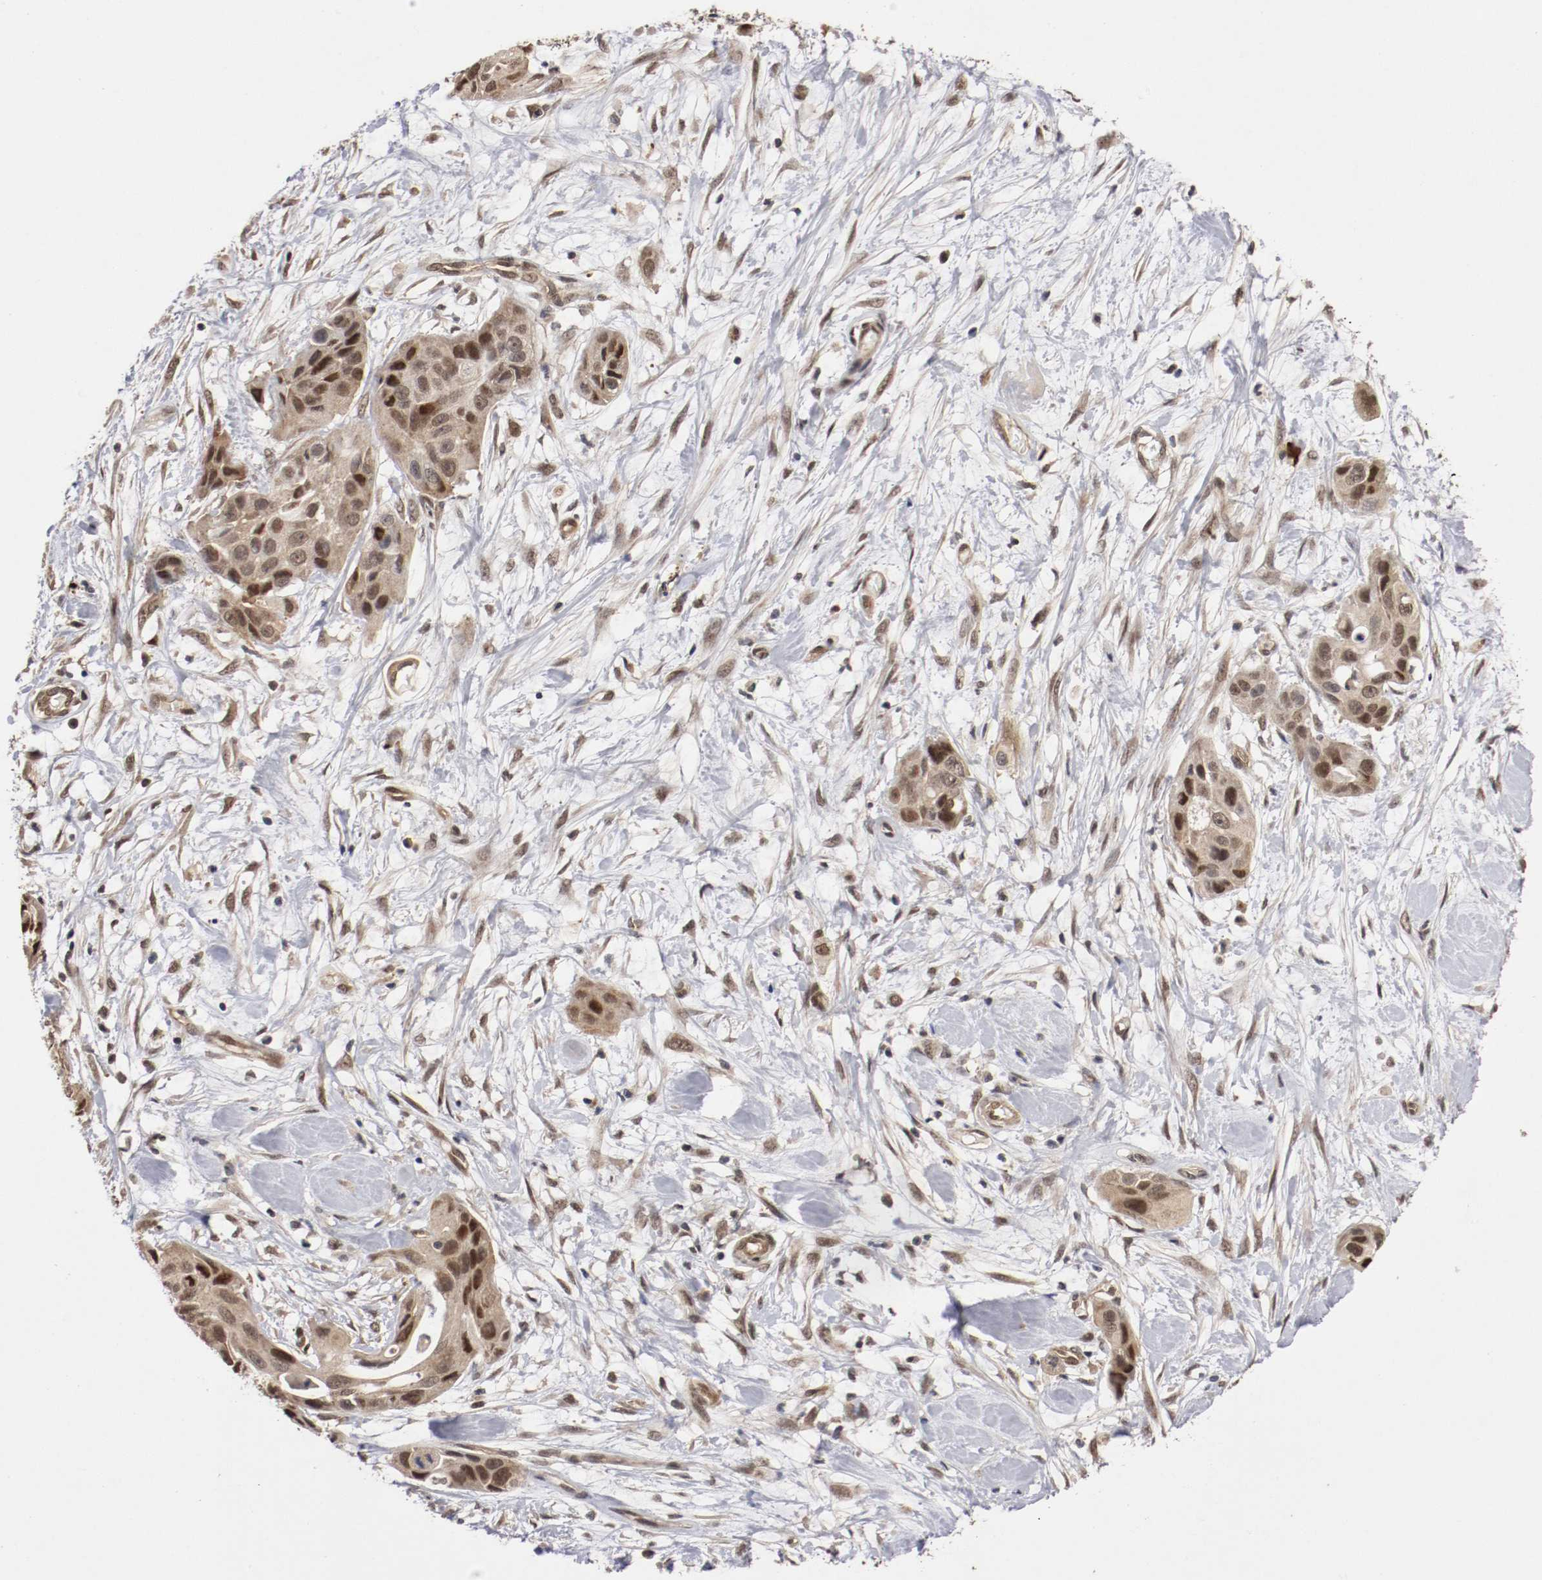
{"staining": {"intensity": "weak", "quantity": ">75%", "location": "cytoplasmic/membranous,nuclear"}, "tissue": "pancreatic cancer", "cell_type": "Tumor cells", "image_type": "cancer", "snomed": [{"axis": "morphology", "description": "Adenocarcinoma, NOS"}, {"axis": "topography", "description": "Pancreas"}], "caption": "DAB immunohistochemical staining of adenocarcinoma (pancreatic) shows weak cytoplasmic/membranous and nuclear protein positivity in about >75% of tumor cells. Immunohistochemistry stains the protein in brown and the nuclei are stained blue.", "gene": "DNMT3B", "patient": {"sex": "female", "age": 60}}